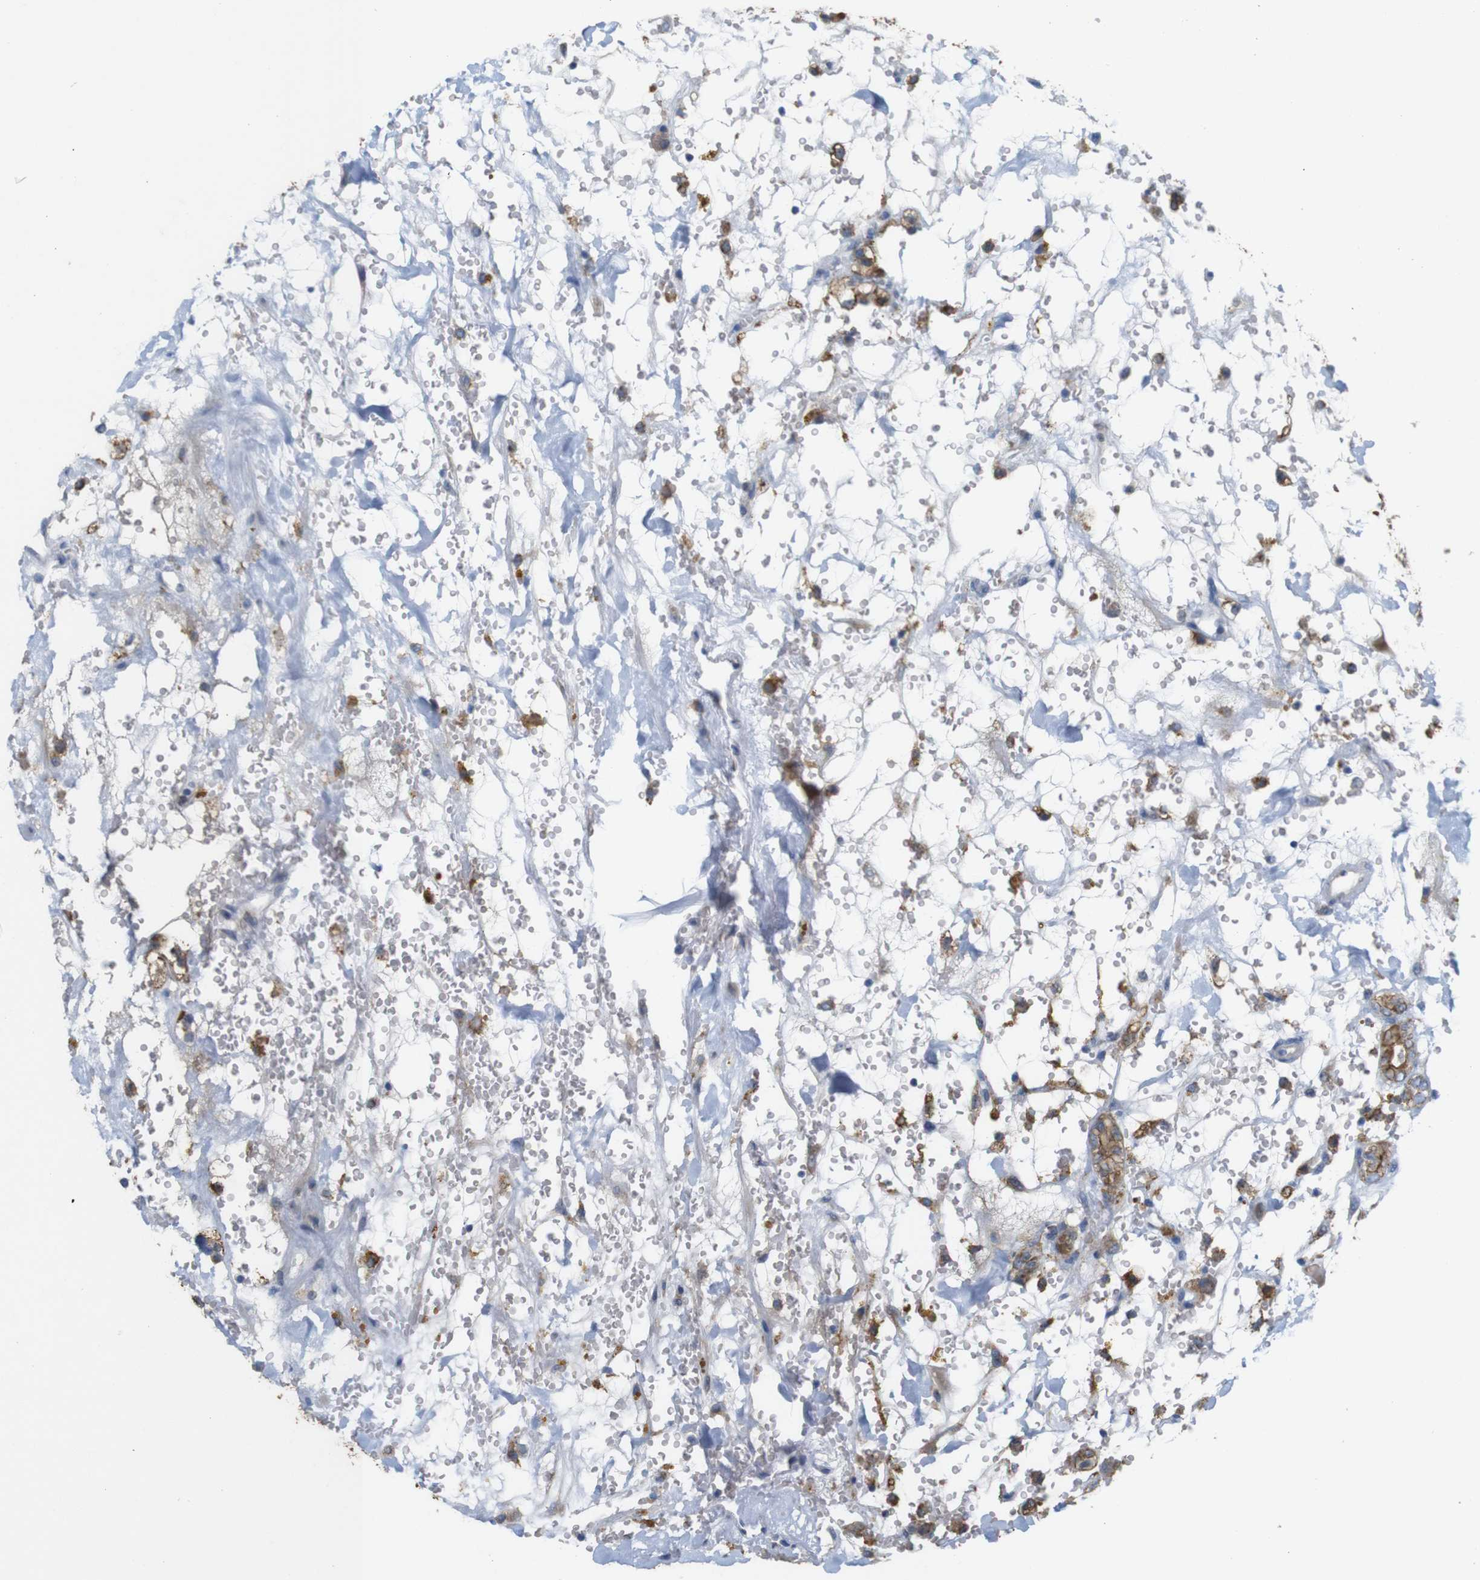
{"staining": {"intensity": "moderate", "quantity": ">75%", "location": "cytoplasmic/membranous"}, "tissue": "renal cancer", "cell_type": "Tumor cells", "image_type": "cancer", "snomed": [{"axis": "morphology", "description": "Adenocarcinoma, NOS"}, {"axis": "topography", "description": "Kidney"}], "caption": "Renal cancer stained with a protein marker reveals moderate staining in tumor cells.", "gene": "PTPRR", "patient": {"sex": "male", "age": 61}}